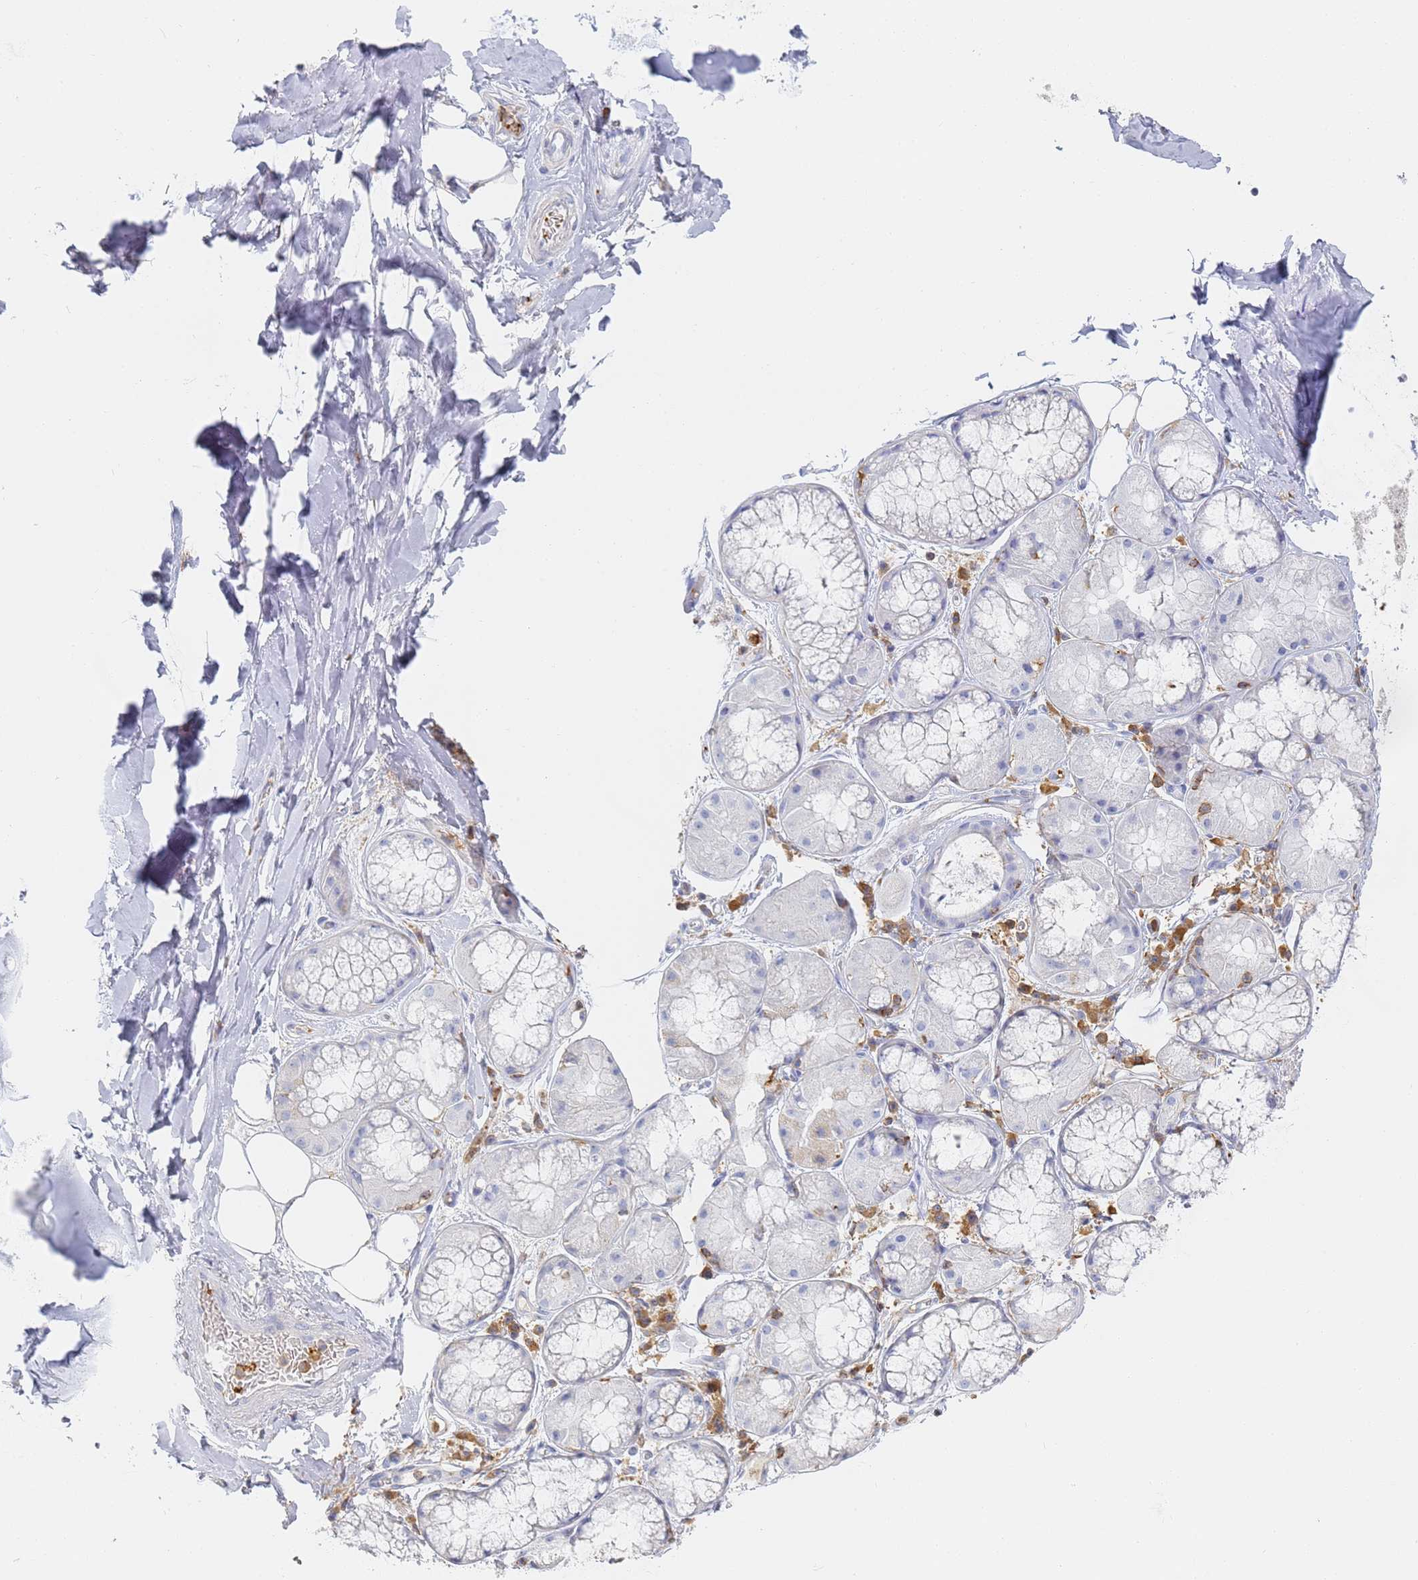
{"staining": {"intensity": "negative", "quantity": "none", "location": "none"}, "tissue": "soft tissue", "cell_type": "Fibroblasts", "image_type": "normal", "snomed": [{"axis": "morphology", "description": "Normal tissue, NOS"}, {"axis": "topography", "description": "Lymph node"}, {"axis": "topography", "description": "Cartilage tissue"}, {"axis": "topography", "description": "Bronchus"}], "caption": "Immunohistochemistry (IHC) photomicrograph of unremarkable soft tissue: soft tissue stained with DAB (3,3'-diaminobenzidine) displays no significant protein expression in fibroblasts.", "gene": "BIN2", "patient": {"sex": "male", "age": 63}}